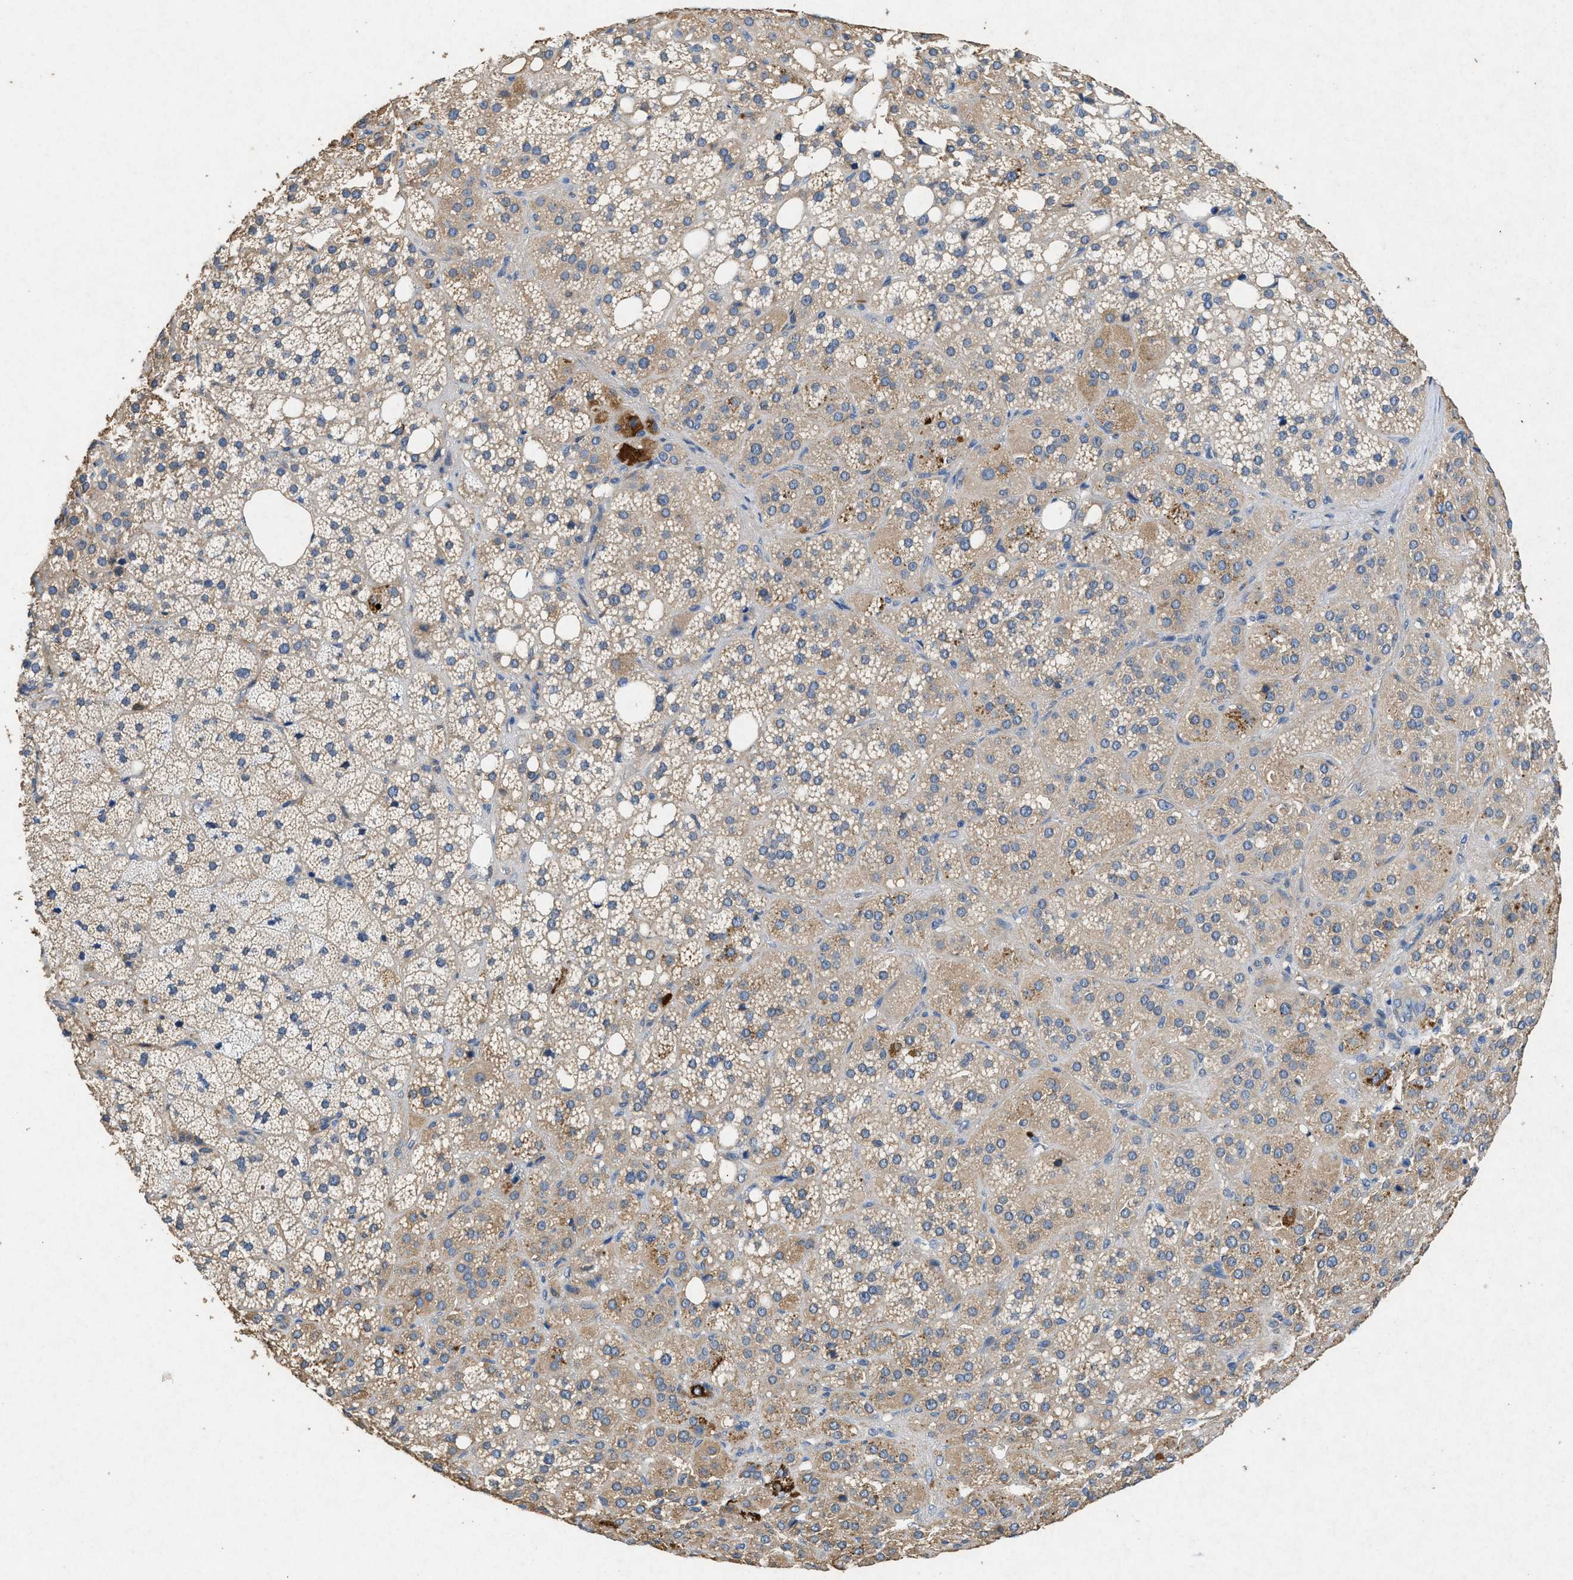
{"staining": {"intensity": "weak", "quantity": "25%-75%", "location": "cytoplasmic/membranous"}, "tissue": "adrenal gland", "cell_type": "Glandular cells", "image_type": "normal", "snomed": [{"axis": "morphology", "description": "Normal tissue, NOS"}, {"axis": "topography", "description": "Adrenal gland"}], "caption": "The micrograph shows a brown stain indicating the presence of a protein in the cytoplasmic/membranous of glandular cells in adrenal gland.", "gene": "CDK15", "patient": {"sex": "female", "age": 59}}